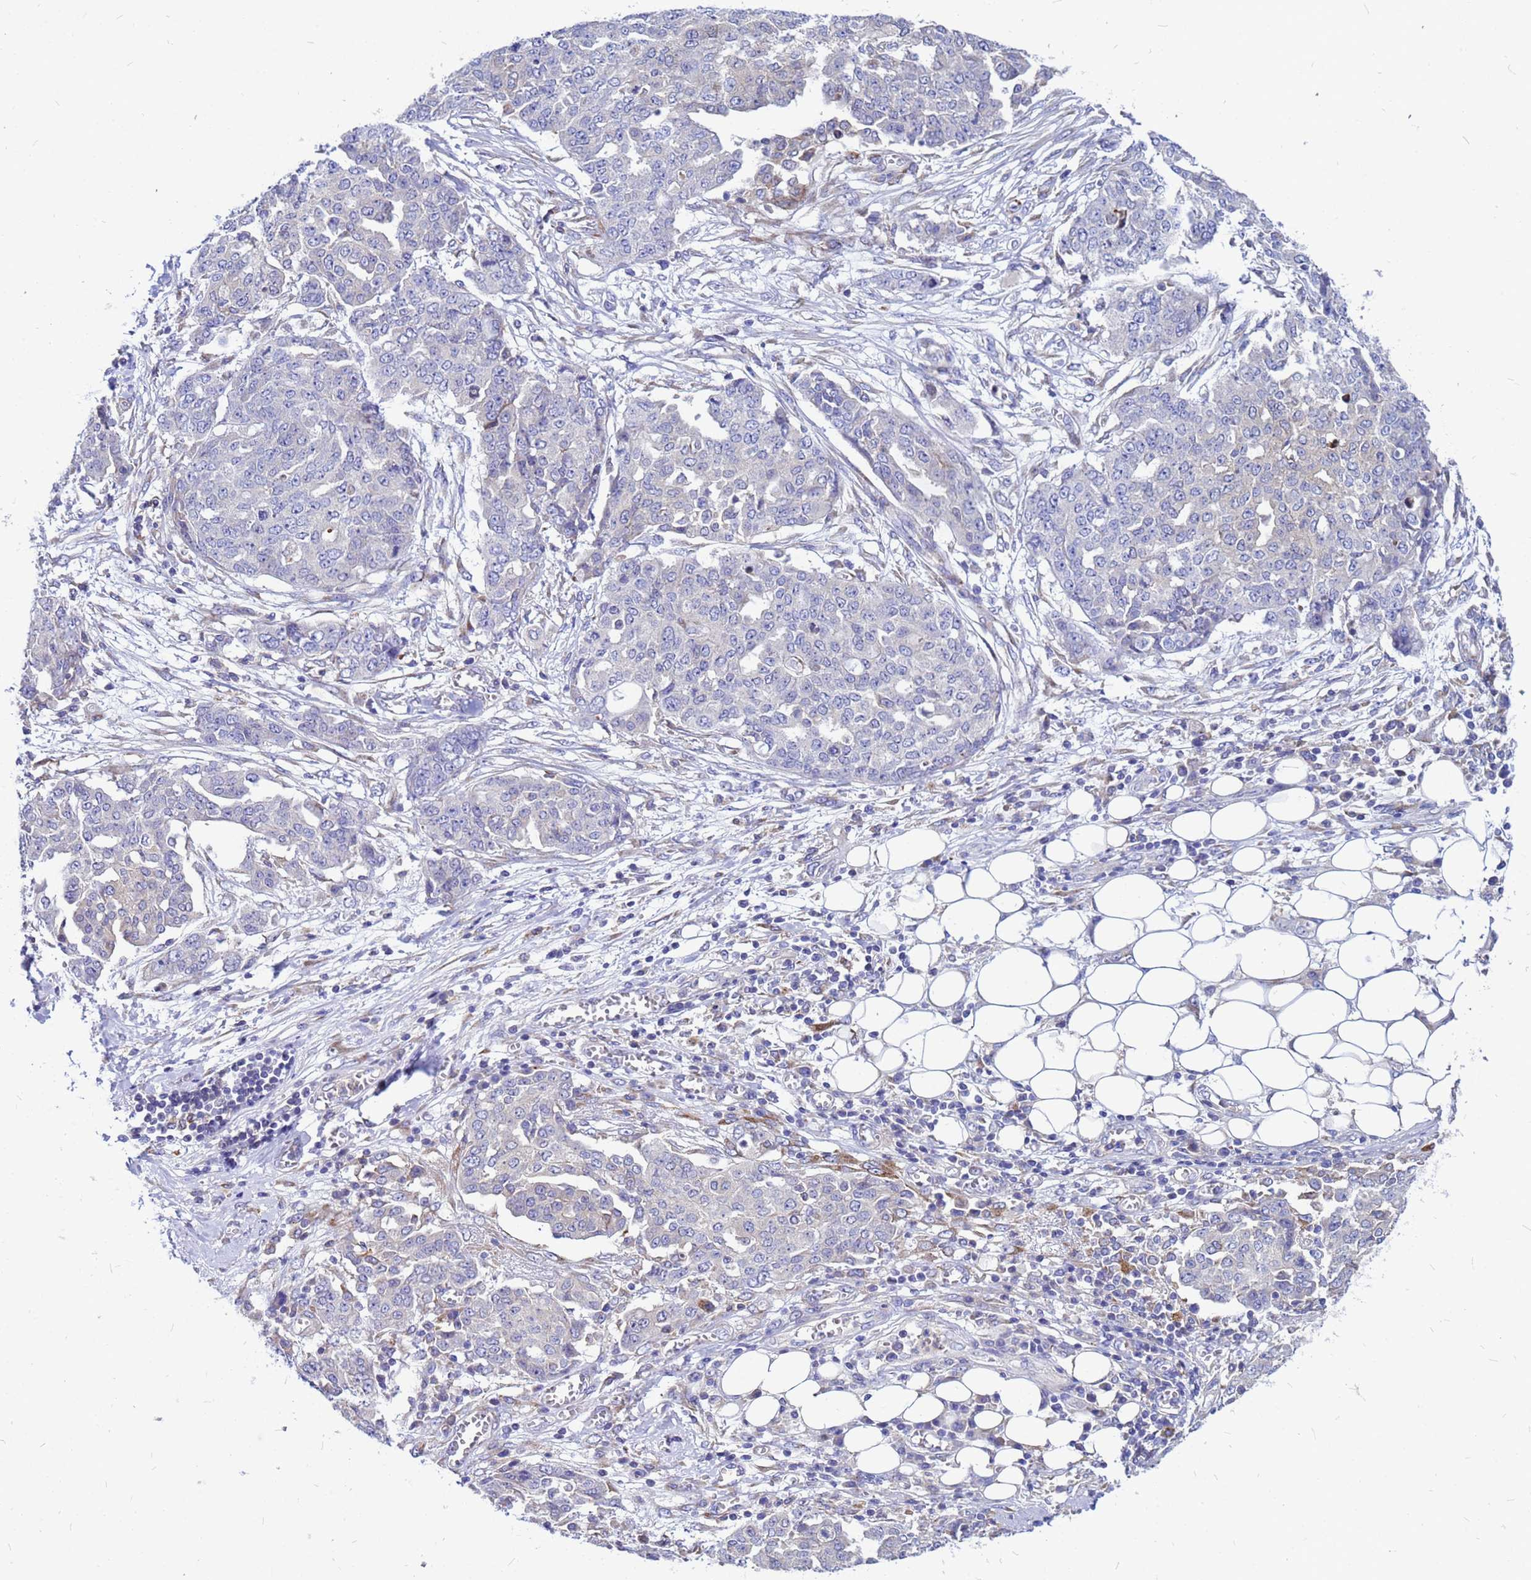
{"staining": {"intensity": "negative", "quantity": "none", "location": "none"}, "tissue": "ovarian cancer", "cell_type": "Tumor cells", "image_type": "cancer", "snomed": [{"axis": "morphology", "description": "Cystadenocarcinoma, serous, NOS"}, {"axis": "topography", "description": "Soft tissue"}, {"axis": "topography", "description": "Ovary"}], "caption": "The histopathology image displays no significant staining in tumor cells of serous cystadenocarcinoma (ovarian).", "gene": "FHIP1A", "patient": {"sex": "female", "age": 57}}